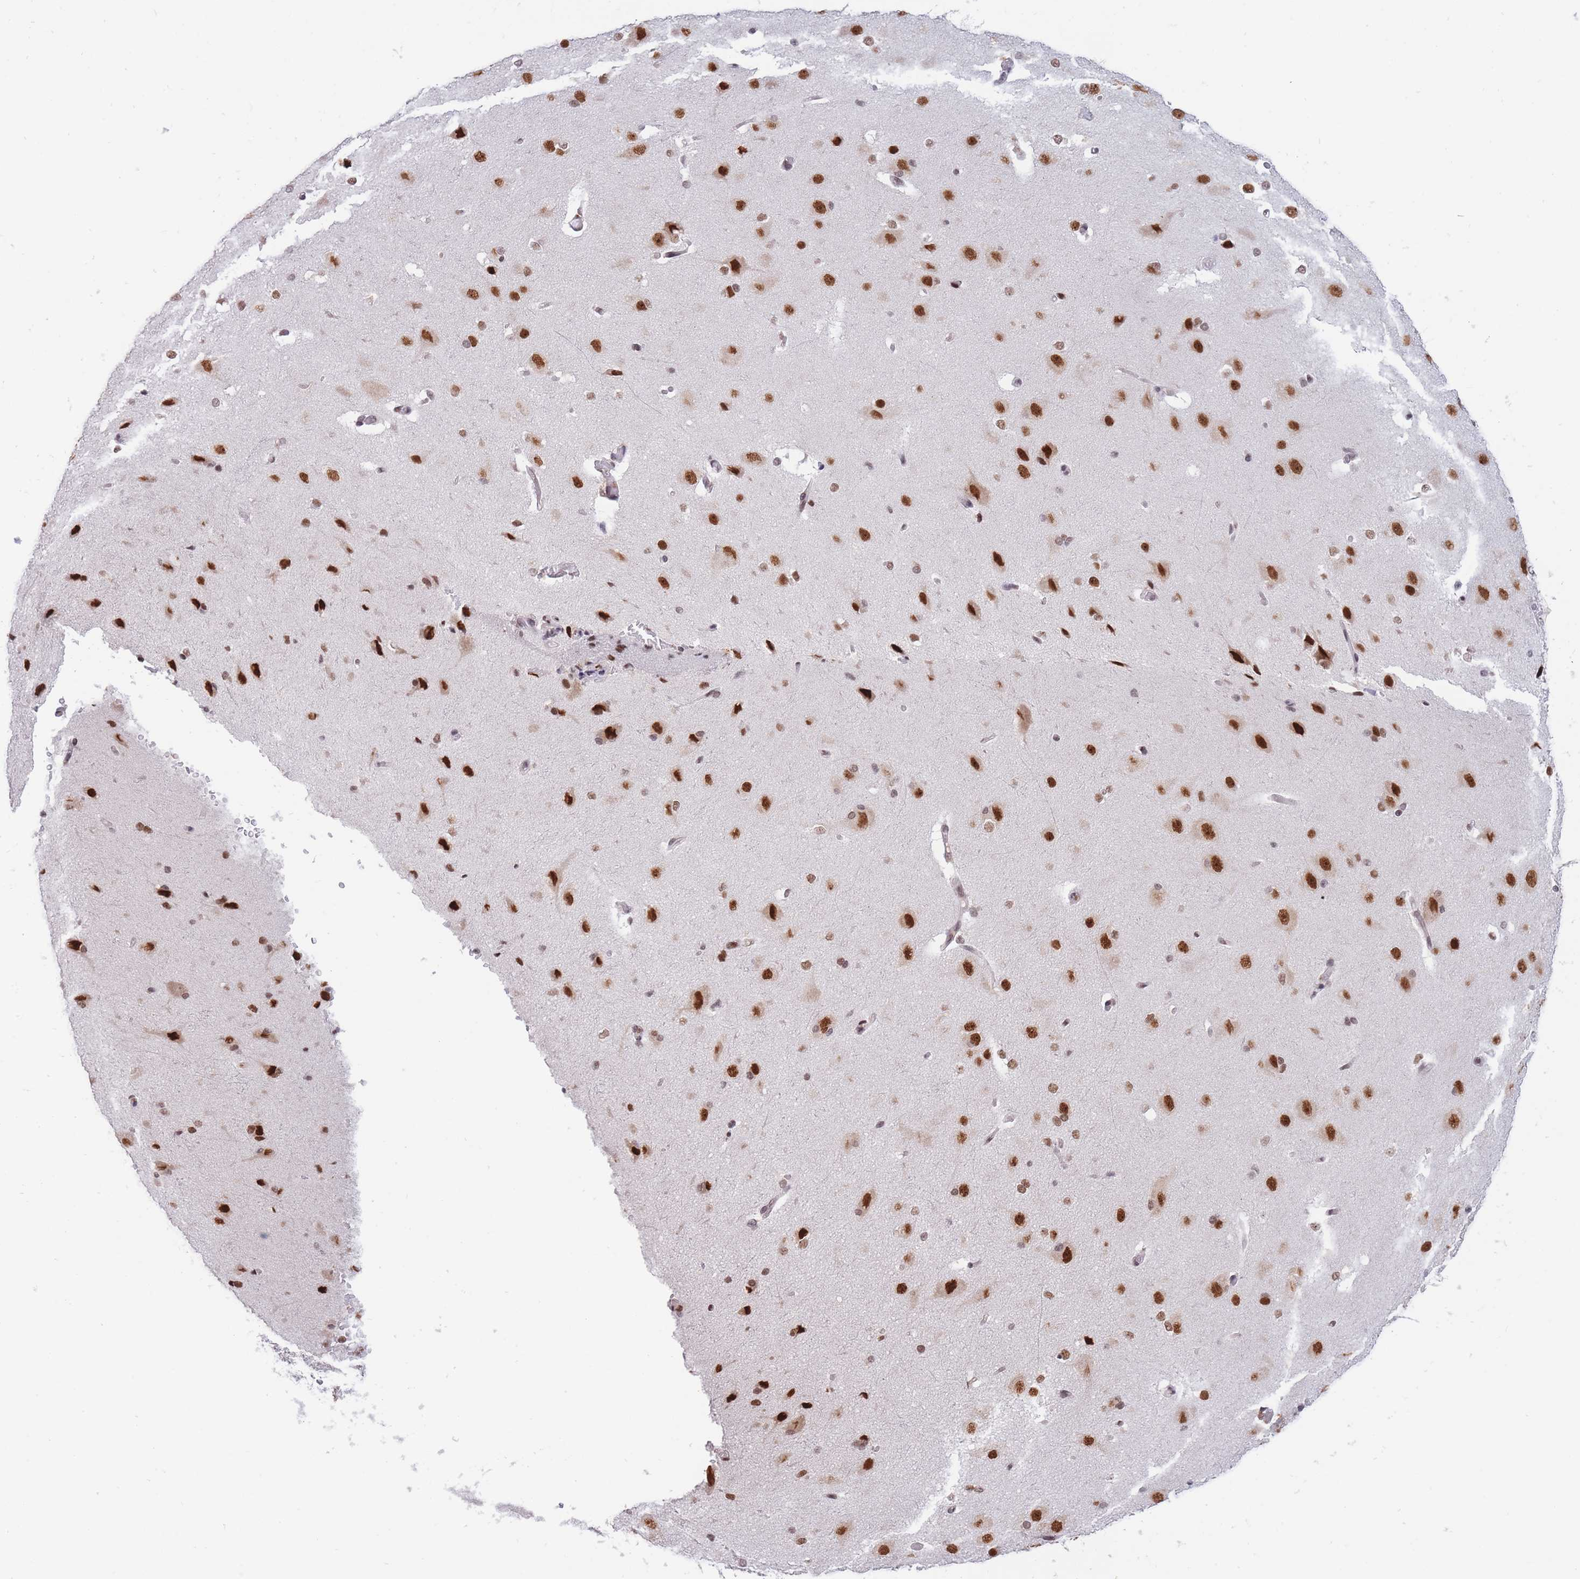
{"staining": {"intensity": "moderate", "quantity": "<25%", "location": "nuclear"}, "tissue": "cerebral cortex", "cell_type": "Endothelial cells", "image_type": "normal", "snomed": [{"axis": "morphology", "description": "Normal tissue, NOS"}, {"axis": "morphology", "description": "Inflammation, NOS"}, {"axis": "topography", "description": "Cerebral cortex"}], "caption": "Approximately <25% of endothelial cells in unremarkable human cerebral cortex exhibit moderate nuclear protein expression as visualized by brown immunohistochemical staining.", "gene": "TARBP2", "patient": {"sex": "male", "age": 6}}